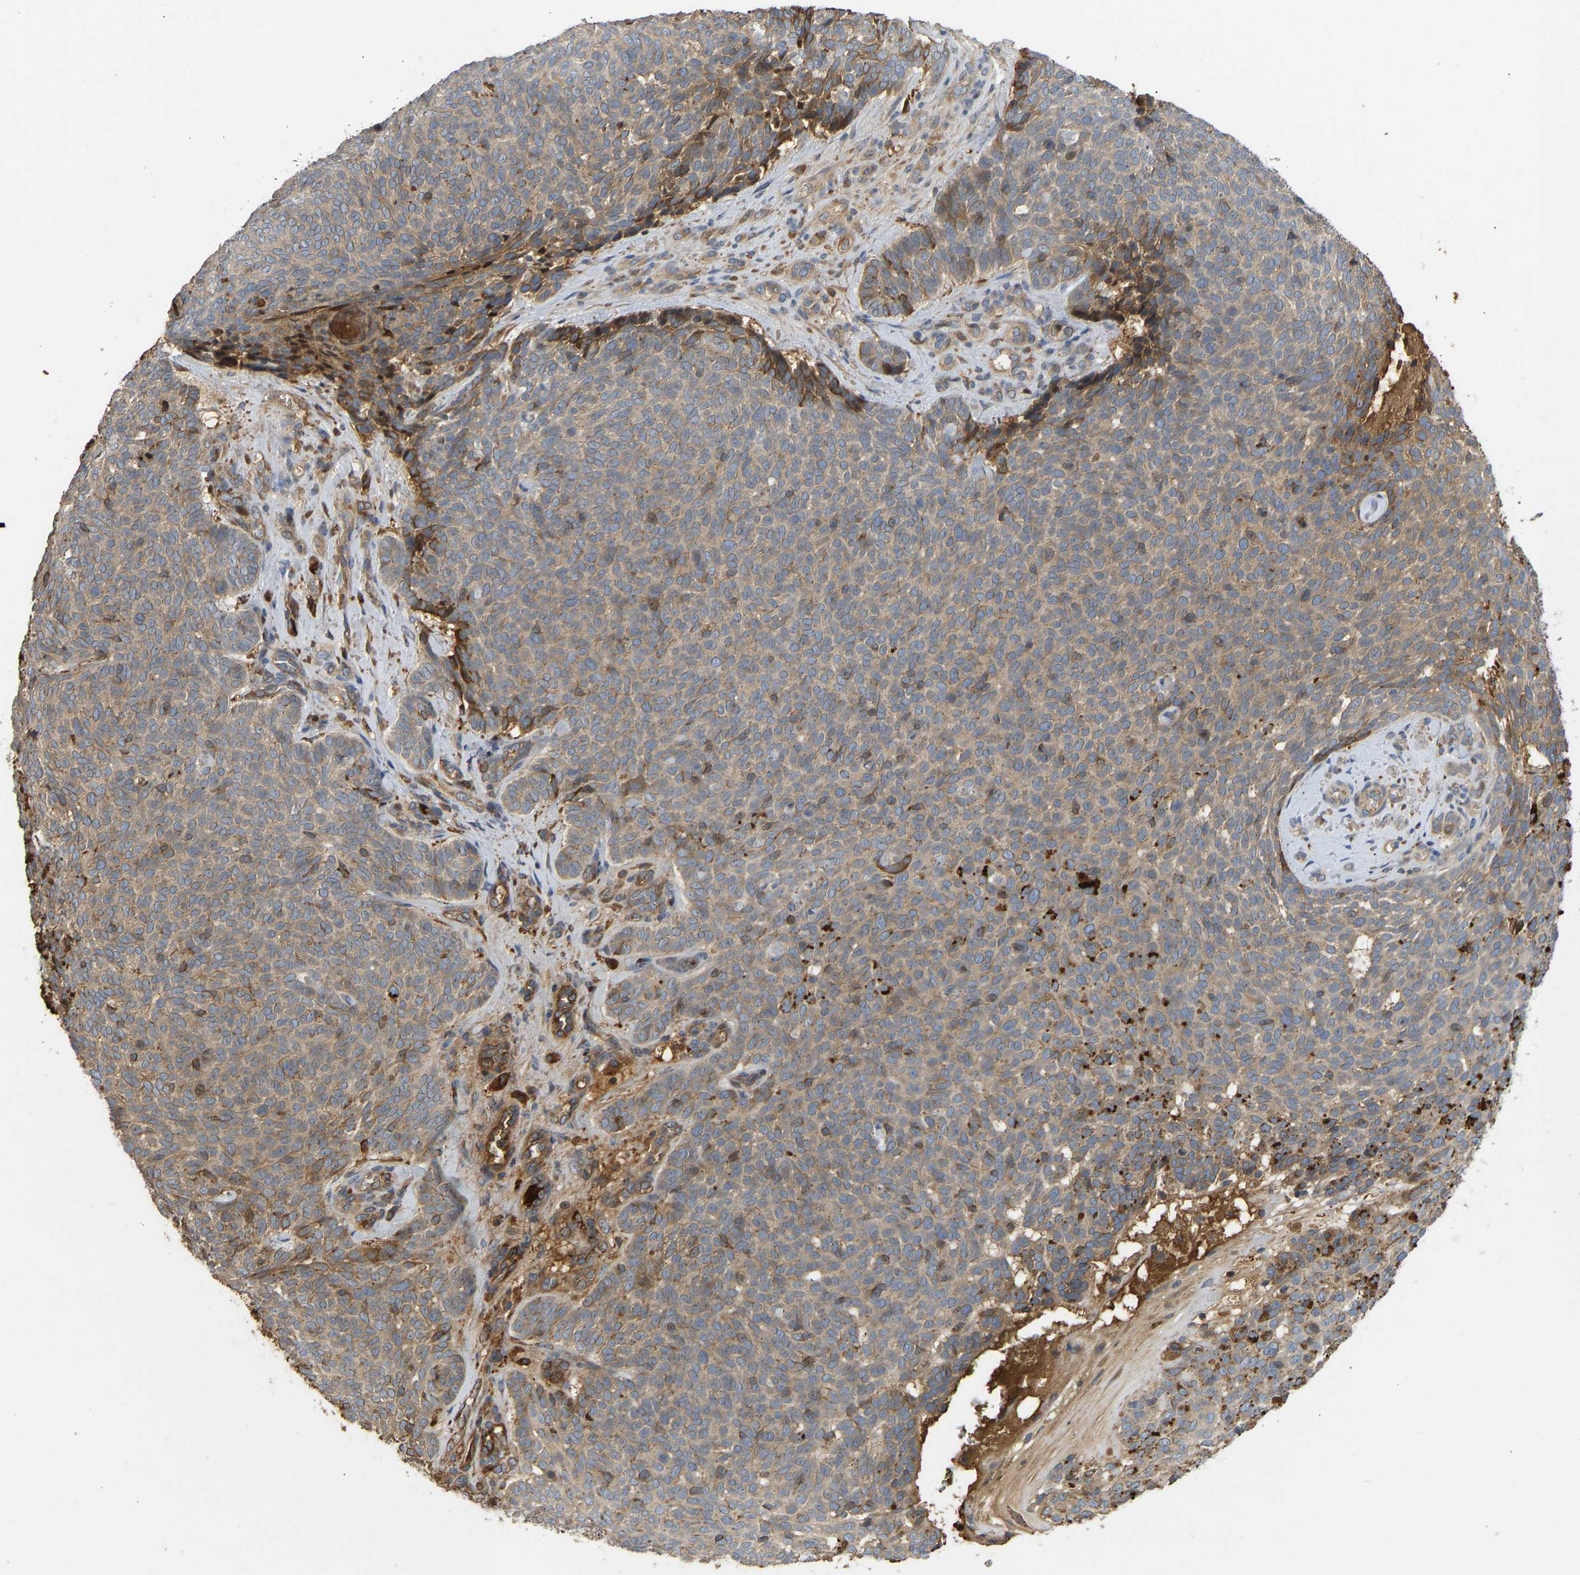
{"staining": {"intensity": "weak", "quantity": ">75%", "location": "cytoplasmic/membranous"}, "tissue": "skin cancer", "cell_type": "Tumor cells", "image_type": "cancer", "snomed": [{"axis": "morphology", "description": "Basal cell carcinoma"}, {"axis": "topography", "description": "Skin"}], "caption": "Tumor cells show low levels of weak cytoplasmic/membranous staining in about >75% of cells in skin cancer (basal cell carcinoma).", "gene": "VCPKMT", "patient": {"sex": "male", "age": 61}}